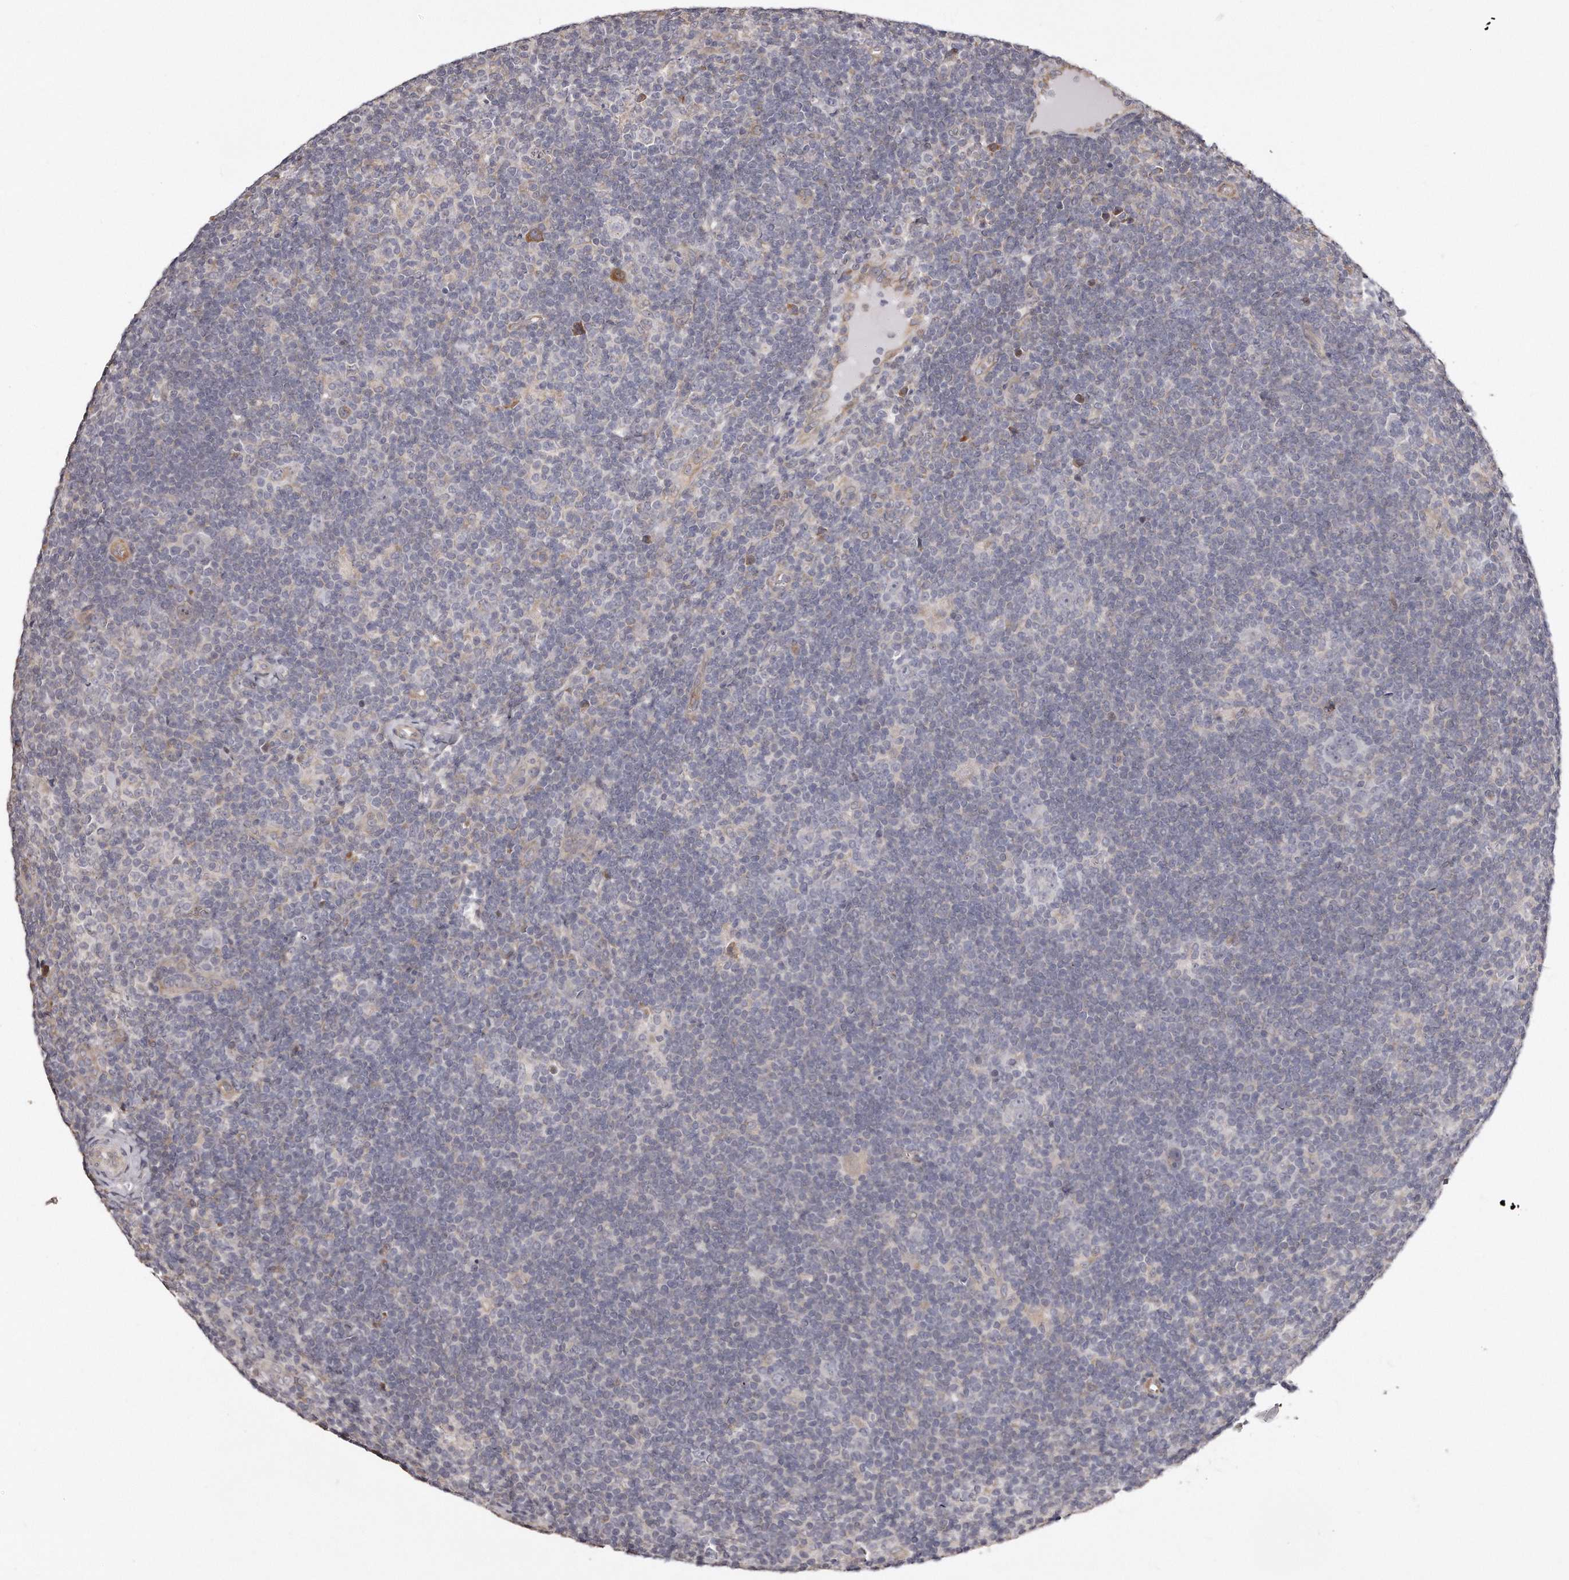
{"staining": {"intensity": "negative", "quantity": "none", "location": "none"}, "tissue": "lymphoma", "cell_type": "Tumor cells", "image_type": "cancer", "snomed": [{"axis": "morphology", "description": "Hodgkin's disease, NOS"}, {"axis": "topography", "description": "Lymph node"}], "caption": "The image demonstrates no significant staining in tumor cells of lymphoma.", "gene": "TRAPPC14", "patient": {"sex": "female", "age": 57}}